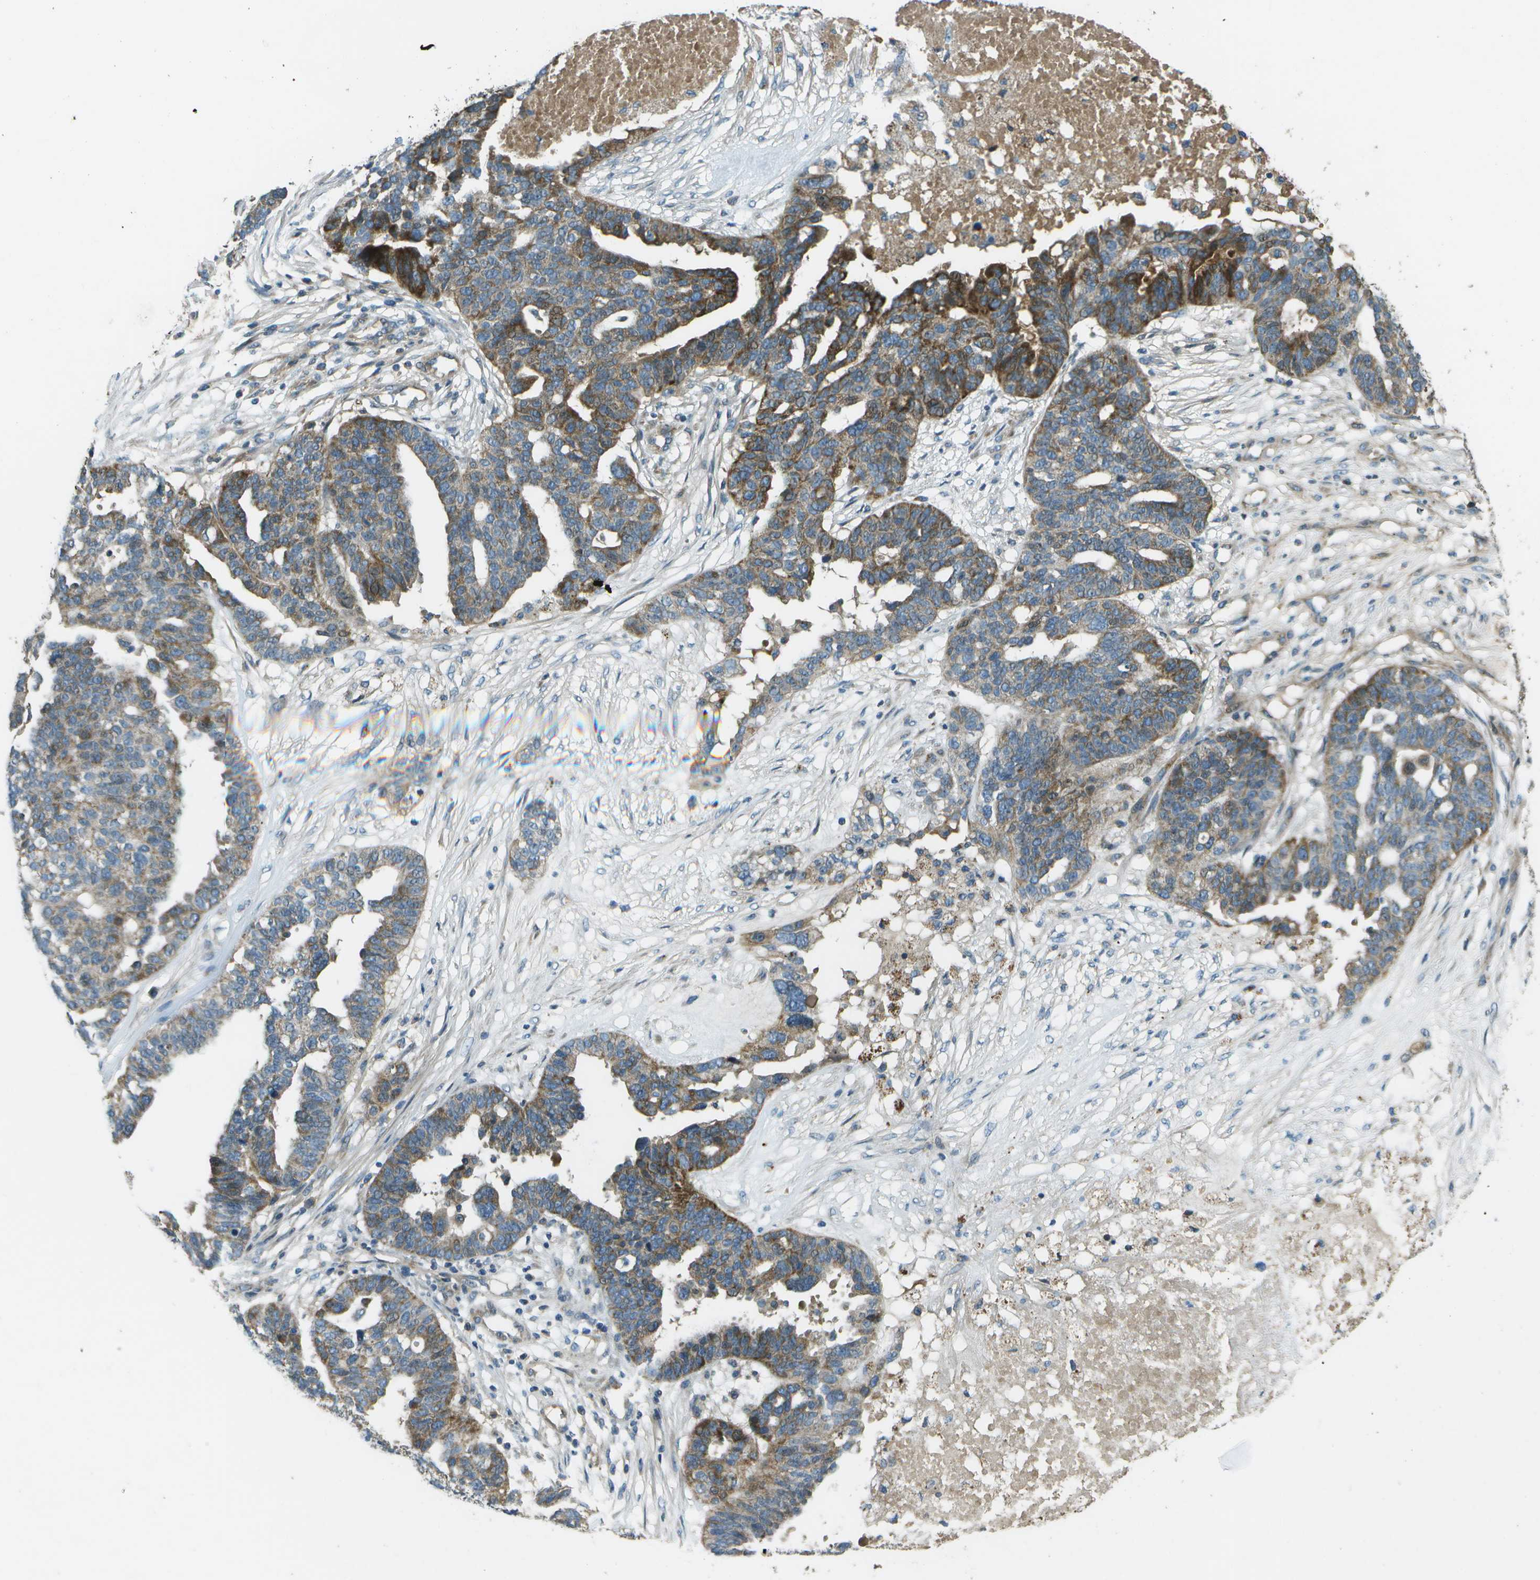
{"staining": {"intensity": "moderate", "quantity": ">75%", "location": "cytoplasmic/membranous"}, "tissue": "ovarian cancer", "cell_type": "Tumor cells", "image_type": "cancer", "snomed": [{"axis": "morphology", "description": "Cystadenocarcinoma, serous, NOS"}, {"axis": "topography", "description": "Ovary"}], "caption": "Protein expression analysis of human ovarian cancer reveals moderate cytoplasmic/membranous positivity in about >75% of tumor cells.", "gene": "PXYLP1", "patient": {"sex": "female", "age": 59}}